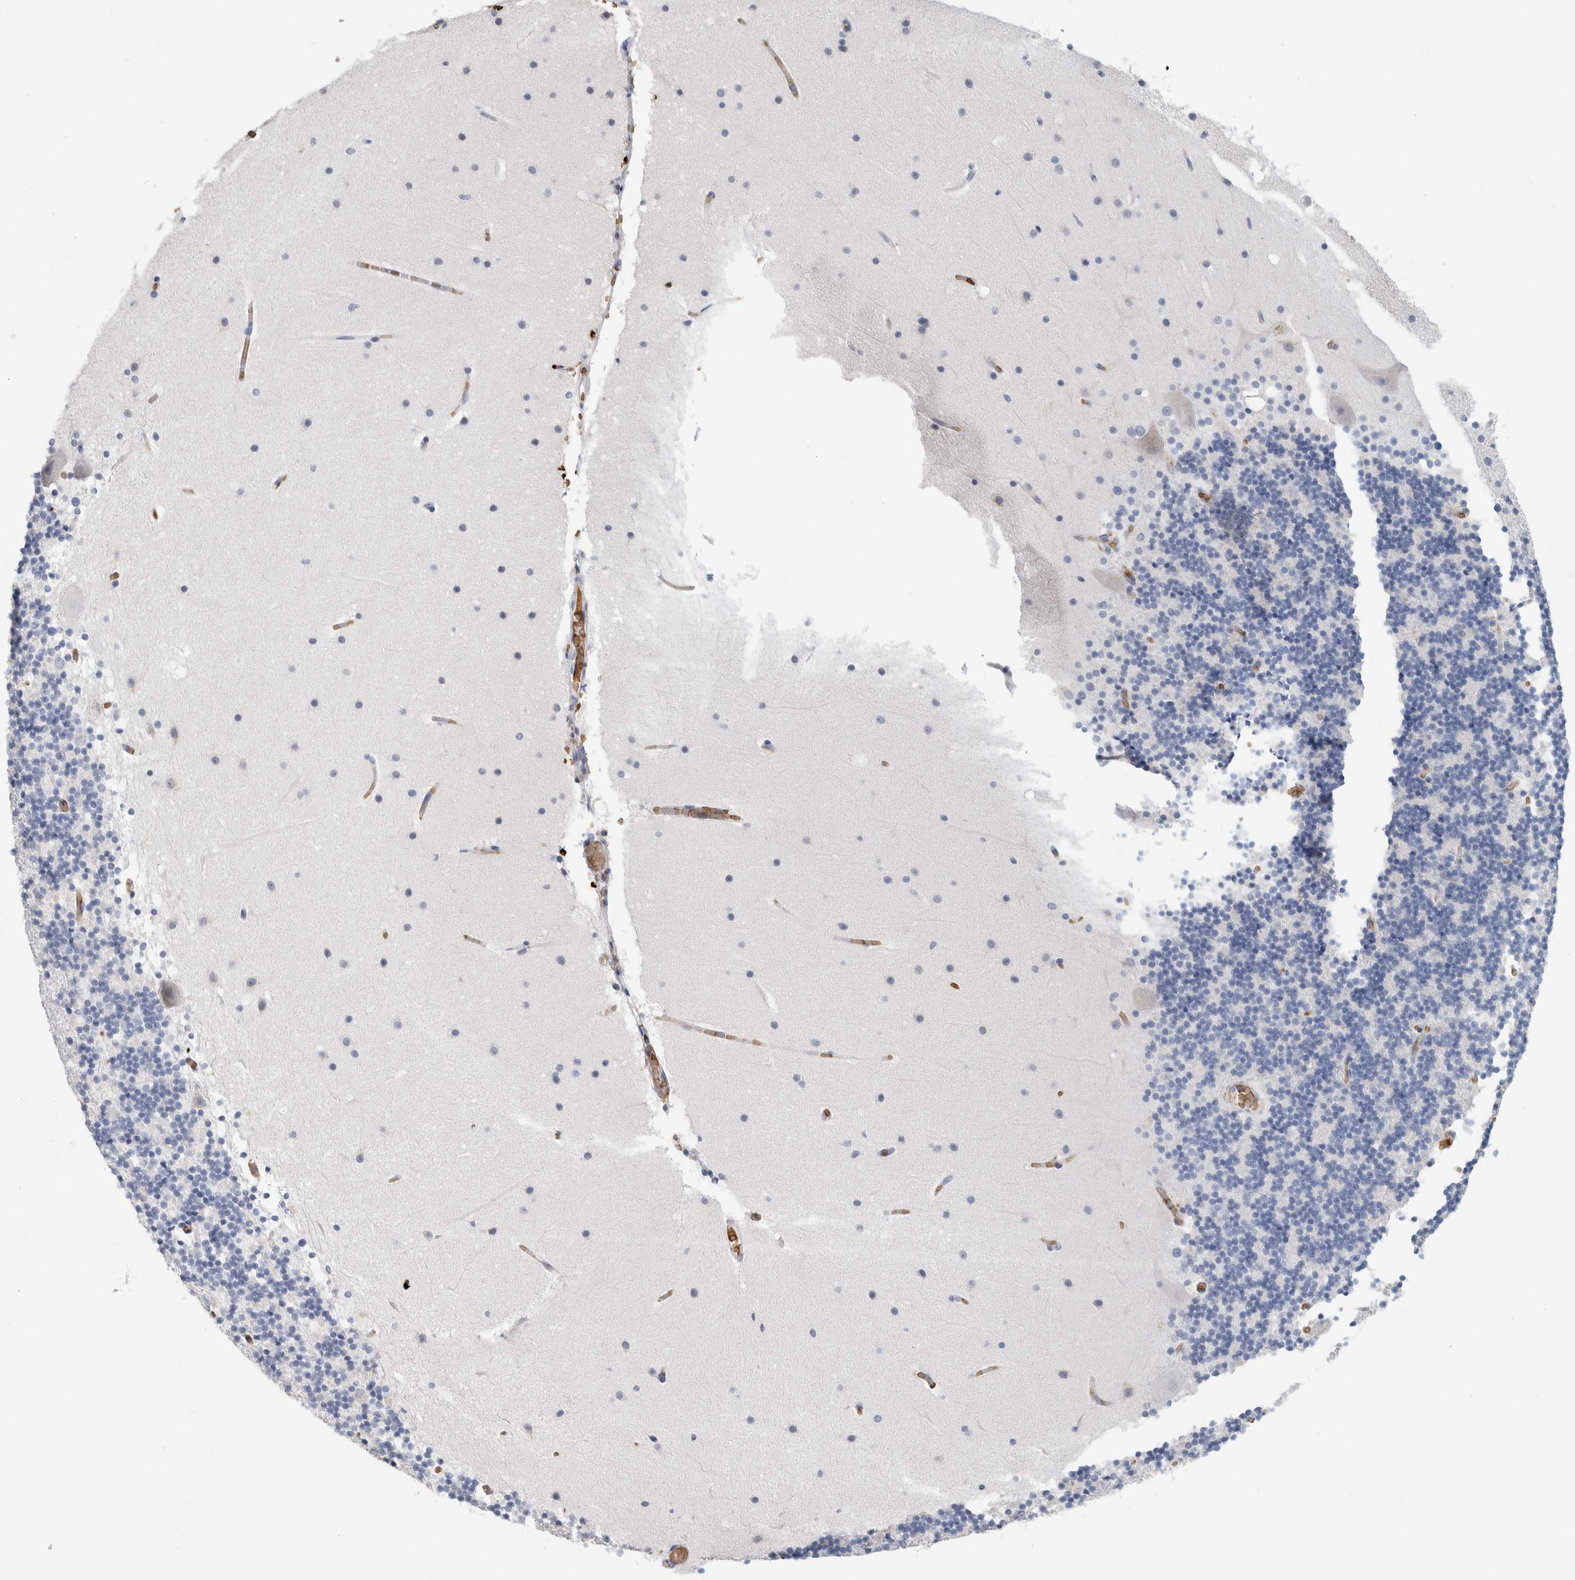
{"staining": {"intensity": "negative", "quantity": "none", "location": "none"}, "tissue": "cerebellum", "cell_type": "Cells in granular layer", "image_type": "normal", "snomed": [{"axis": "morphology", "description": "Normal tissue, NOS"}, {"axis": "topography", "description": "Cerebellum"}], "caption": "Immunohistochemistry micrograph of normal cerebellum: human cerebellum stained with DAB (3,3'-diaminobenzidine) displays no significant protein positivity in cells in granular layer.", "gene": "CA1", "patient": {"sex": "male", "age": 57}}